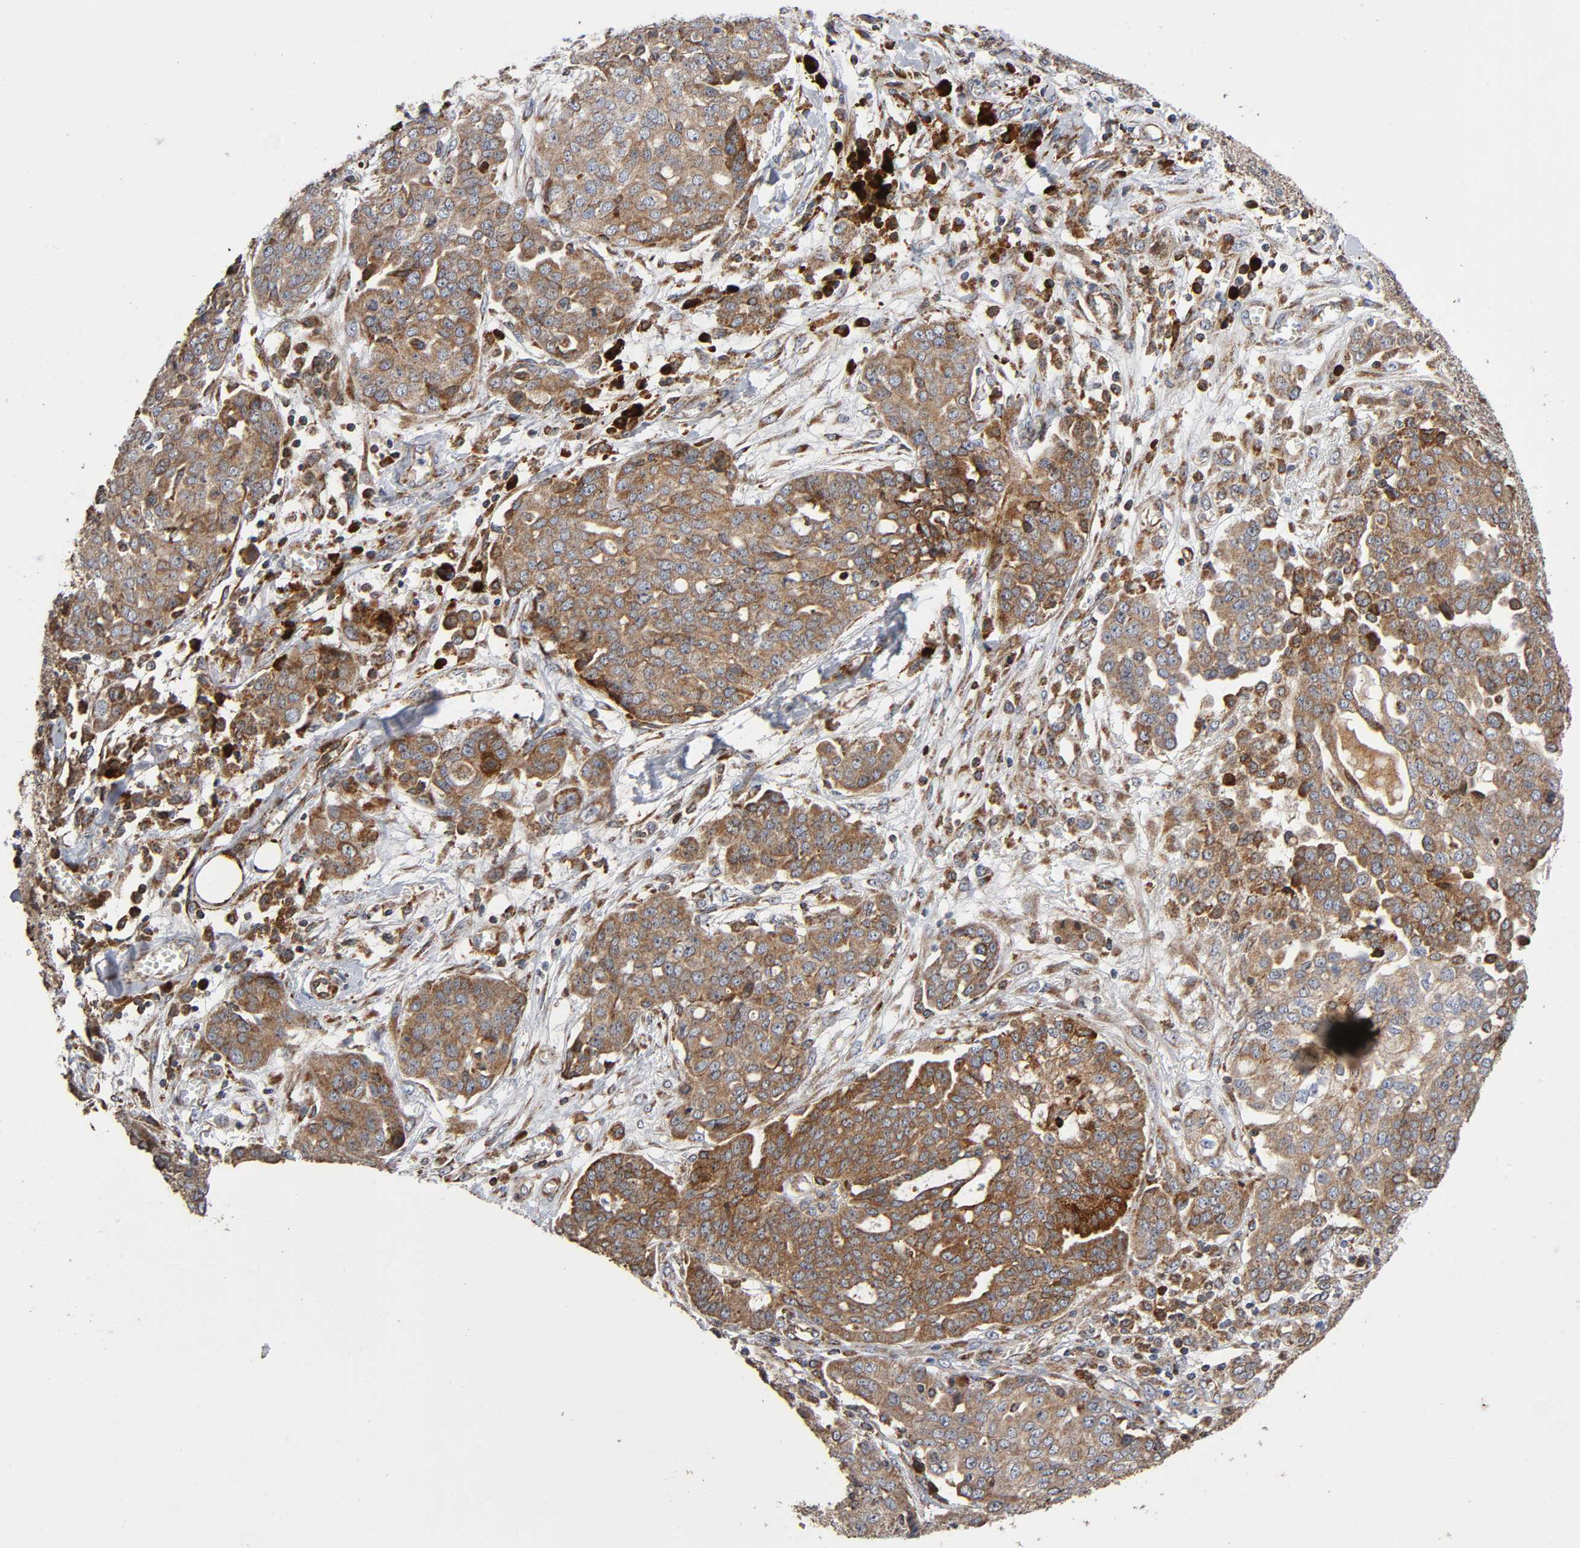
{"staining": {"intensity": "moderate", "quantity": "25%-75%", "location": "cytoplasmic/membranous"}, "tissue": "ovarian cancer", "cell_type": "Tumor cells", "image_type": "cancer", "snomed": [{"axis": "morphology", "description": "Cystadenocarcinoma, serous, NOS"}, {"axis": "topography", "description": "Soft tissue"}, {"axis": "topography", "description": "Ovary"}], "caption": "A high-resolution photomicrograph shows IHC staining of ovarian cancer, which displays moderate cytoplasmic/membranous expression in approximately 25%-75% of tumor cells. (DAB IHC with brightfield microscopy, high magnification).", "gene": "MAP3K1", "patient": {"sex": "female", "age": 57}}